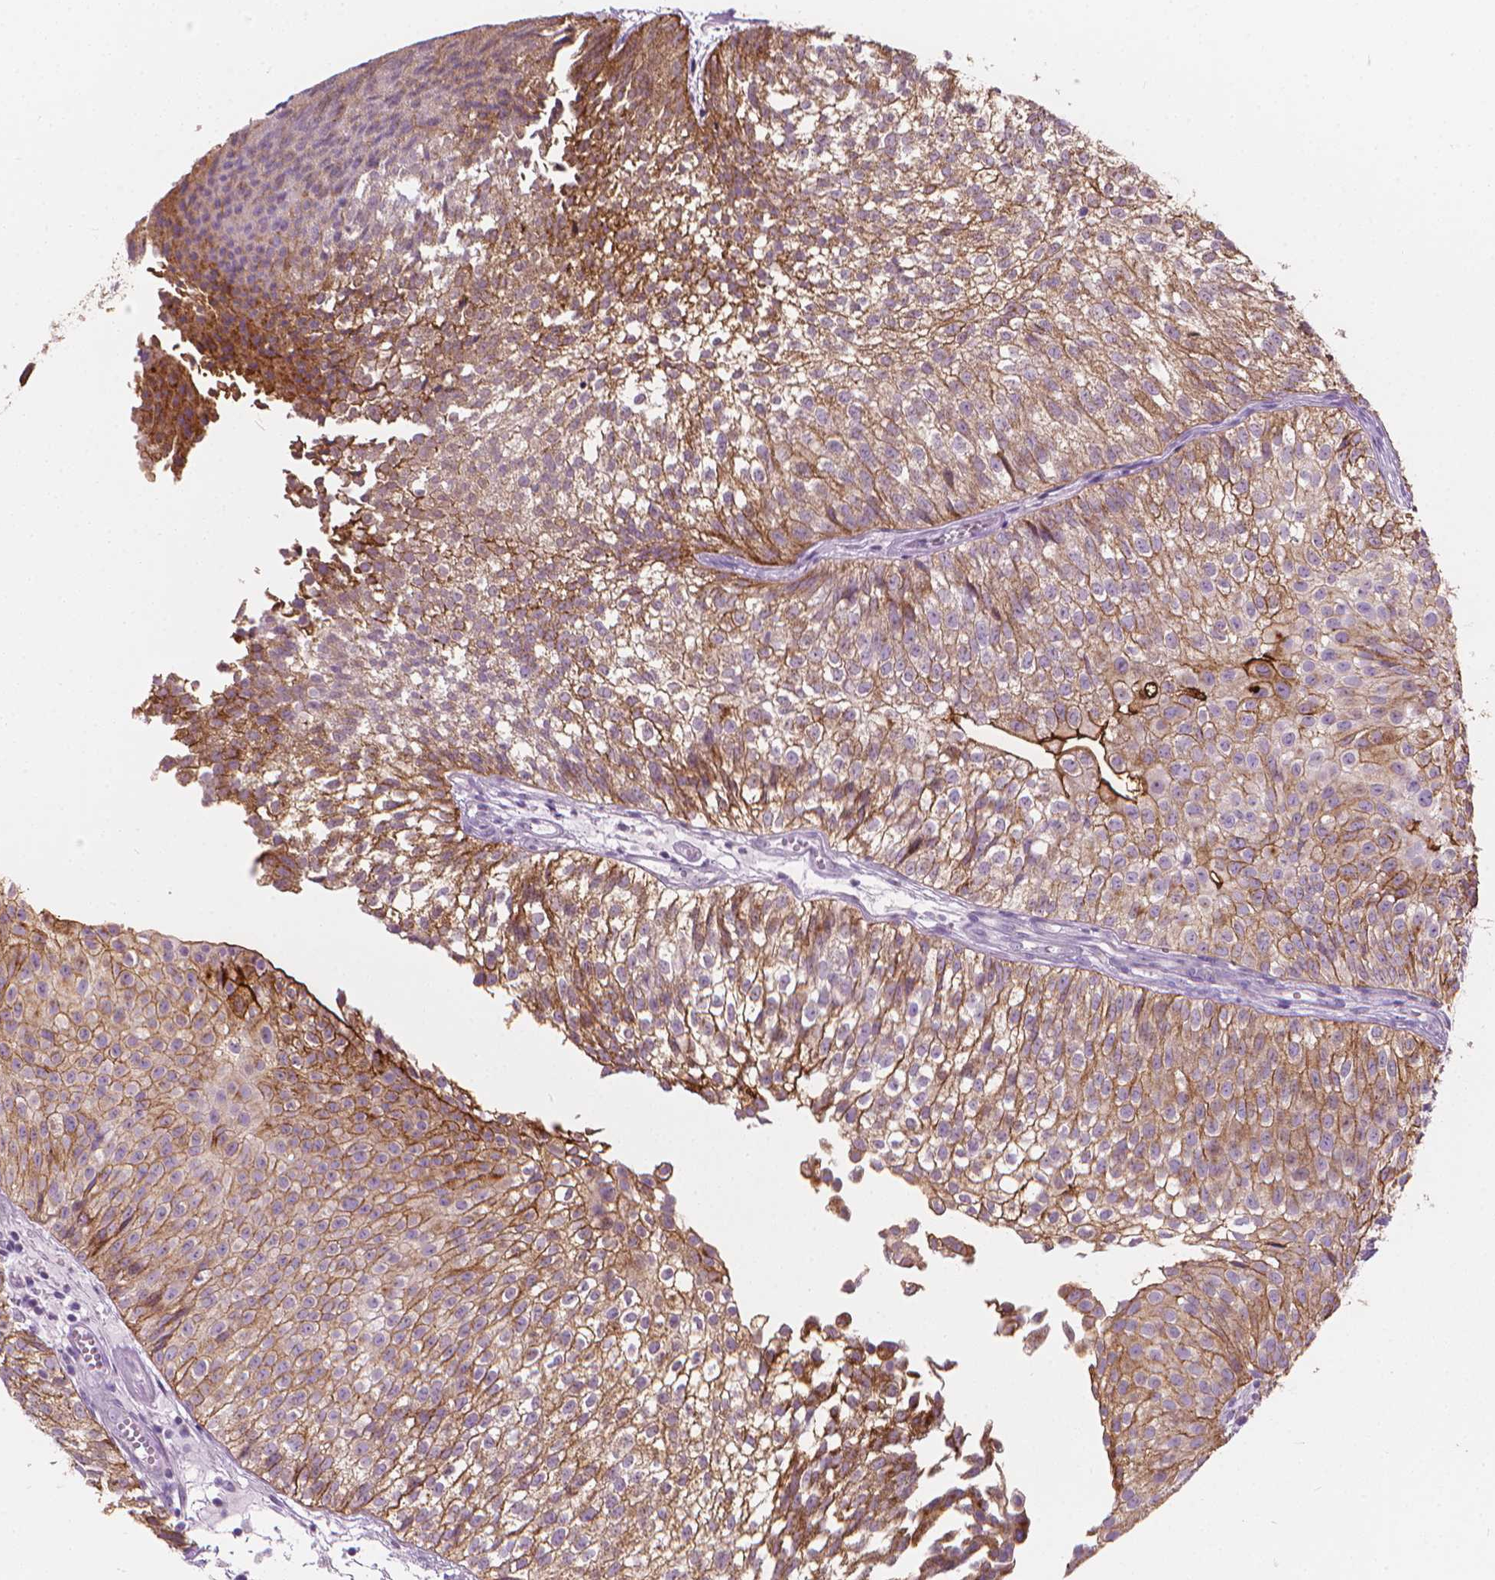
{"staining": {"intensity": "moderate", "quantity": ">75%", "location": "cytoplasmic/membranous"}, "tissue": "urothelial cancer", "cell_type": "Tumor cells", "image_type": "cancer", "snomed": [{"axis": "morphology", "description": "Urothelial carcinoma, Low grade"}, {"axis": "topography", "description": "Urinary bladder"}], "caption": "Urothelial cancer stained with IHC shows moderate cytoplasmic/membranous positivity in approximately >75% of tumor cells. (DAB = brown stain, brightfield microscopy at high magnification).", "gene": "GPRC5A", "patient": {"sex": "male", "age": 70}}